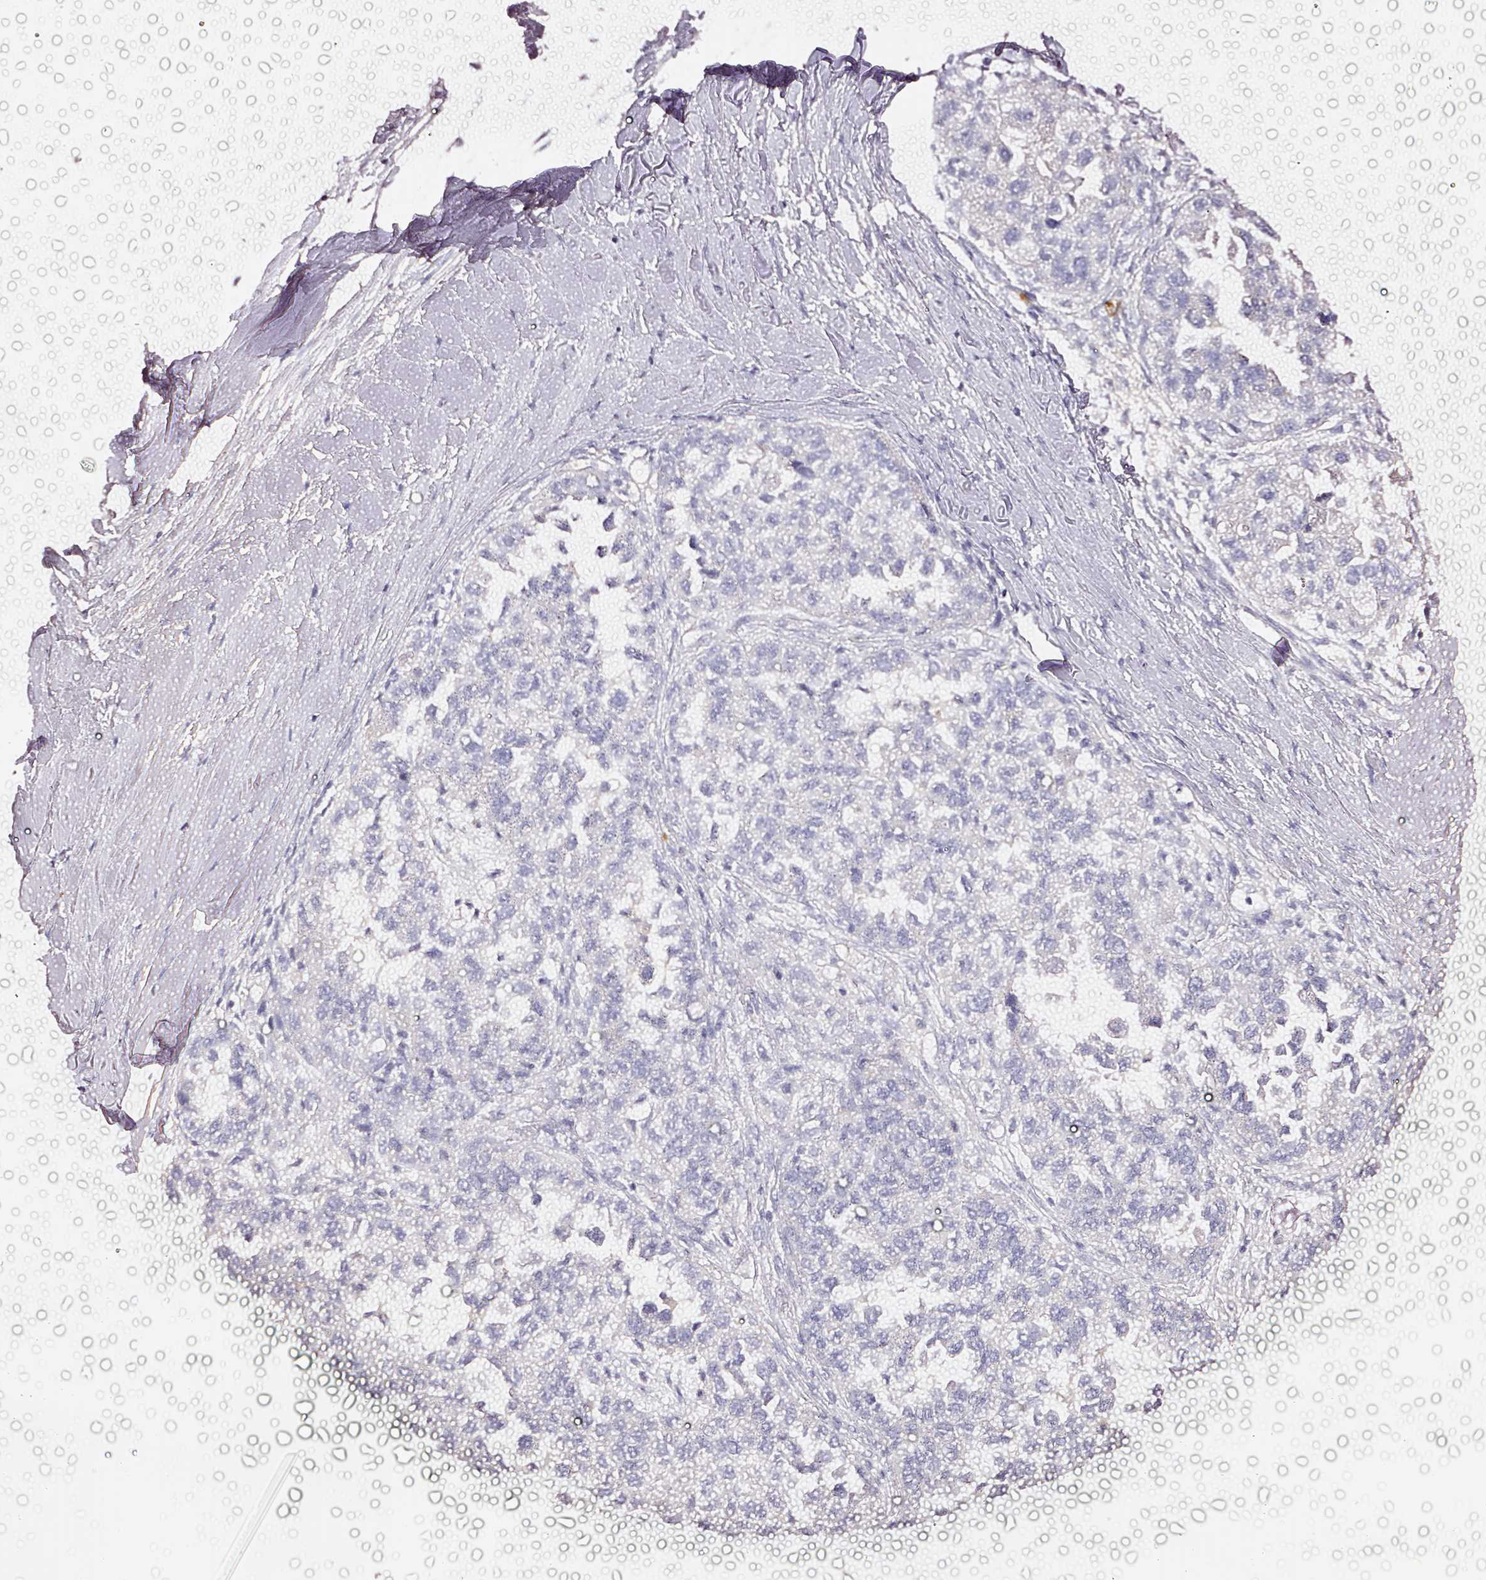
{"staining": {"intensity": "negative", "quantity": "none", "location": "none"}, "tissue": "ovarian cancer", "cell_type": "Tumor cells", "image_type": "cancer", "snomed": [{"axis": "morphology", "description": "Cystadenocarcinoma, serous, NOS"}, {"axis": "topography", "description": "Ovary"}], "caption": "The immunohistochemistry (IHC) photomicrograph has no significant staining in tumor cells of ovarian serous cystadenocarcinoma tissue.", "gene": "CYB561A3", "patient": {"sex": "female", "age": 84}}